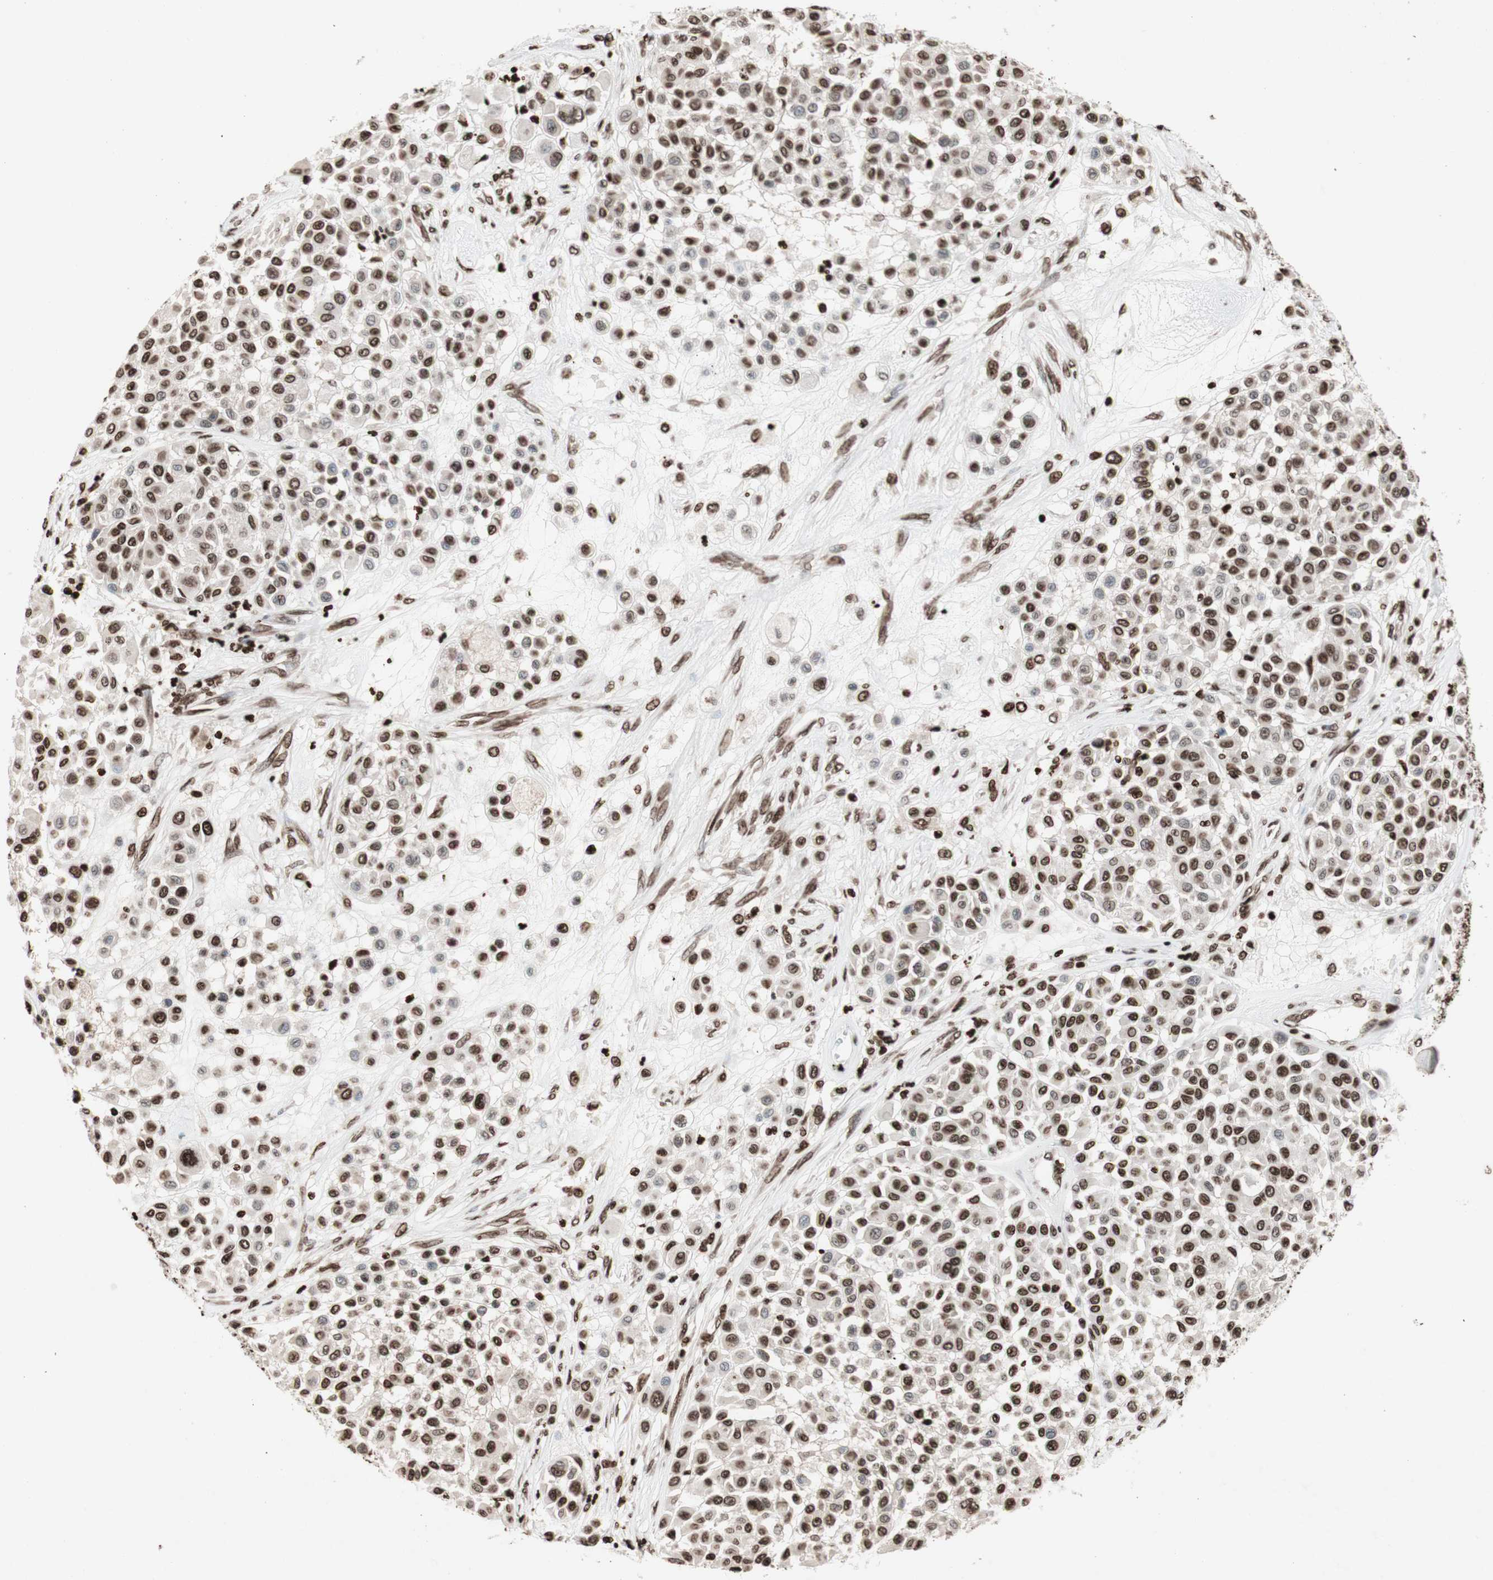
{"staining": {"intensity": "moderate", "quantity": ">75%", "location": "nuclear"}, "tissue": "melanoma", "cell_type": "Tumor cells", "image_type": "cancer", "snomed": [{"axis": "morphology", "description": "Malignant melanoma, Metastatic site"}, {"axis": "topography", "description": "Soft tissue"}], "caption": "This image exhibits melanoma stained with IHC to label a protein in brown. The nuclear of tumor cells show moderate positivity for the protein. Nuclei are counter-stained blue.", "gene": "NCOA3", "patient": {"sex": "male", "age": 41}}